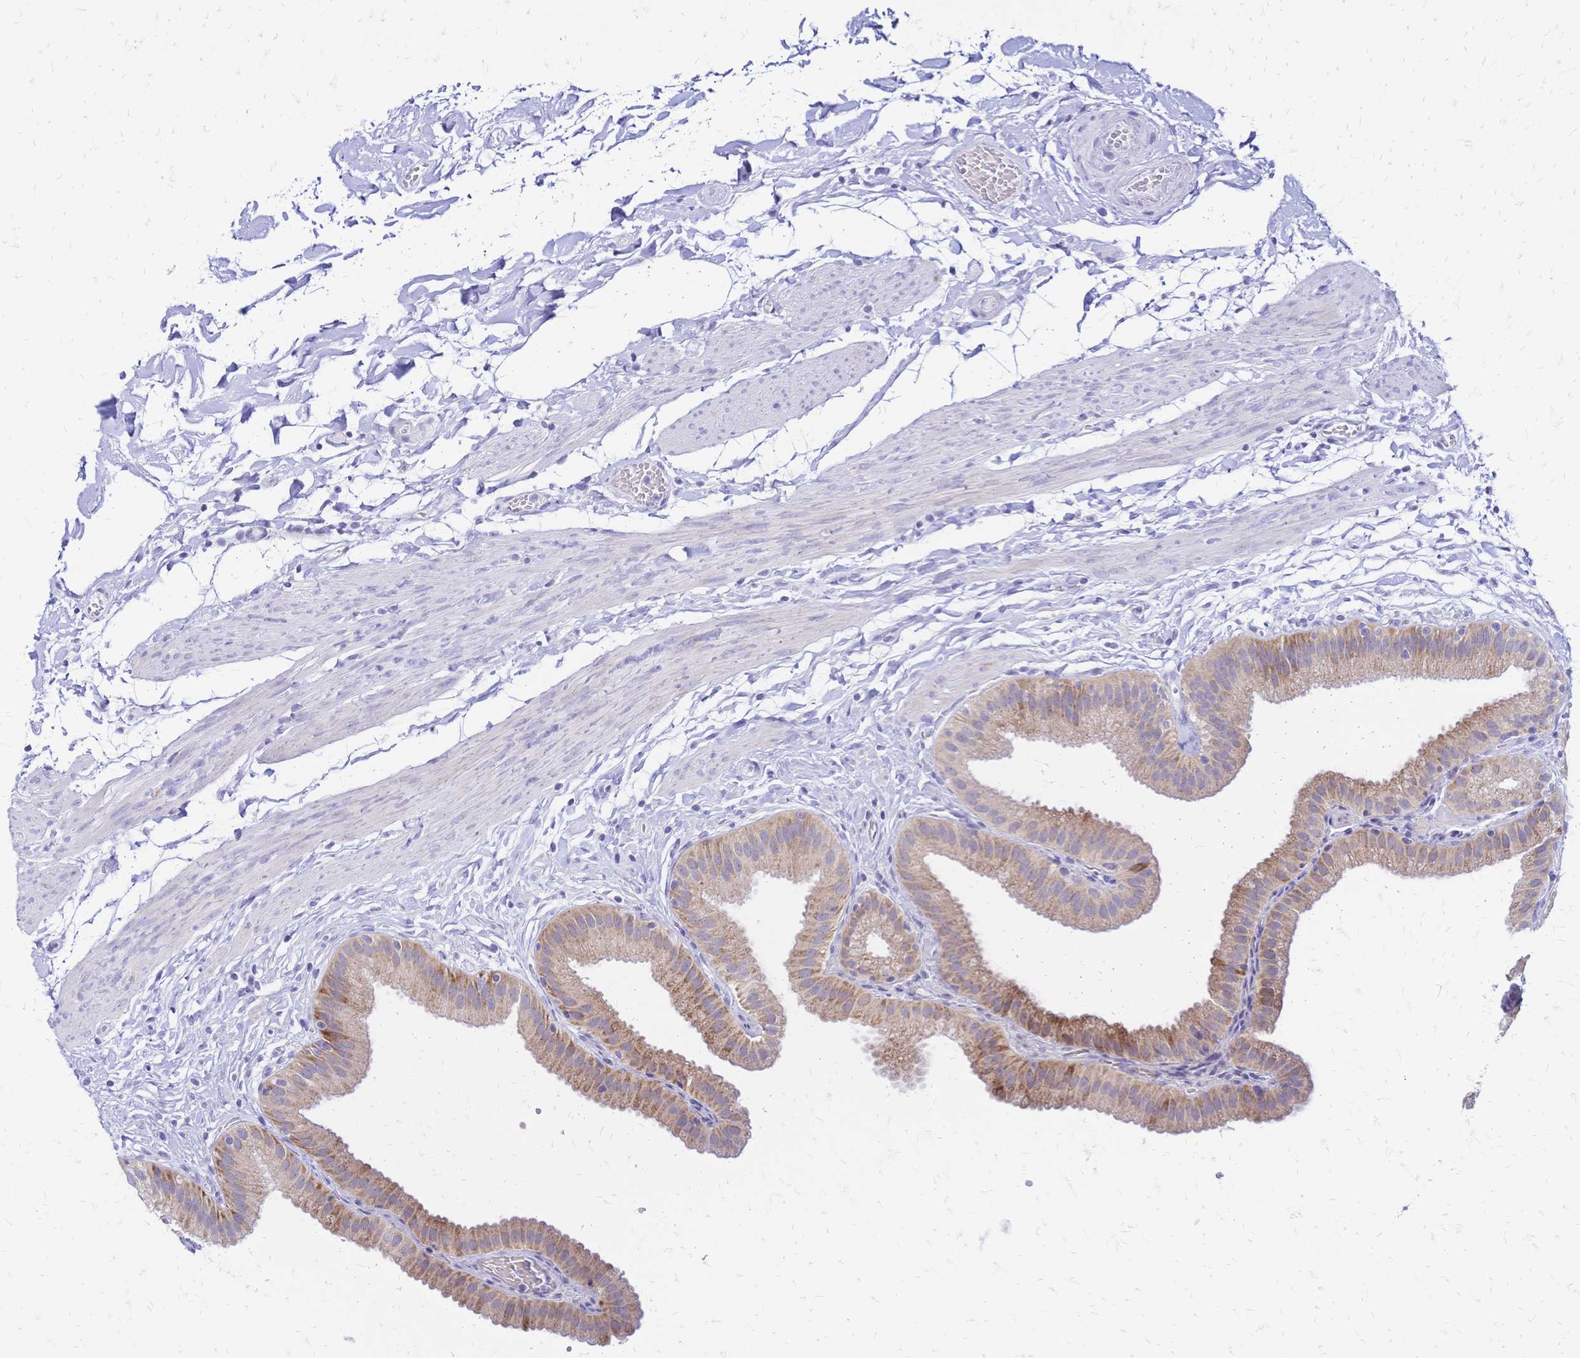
{"staining": {"intensity": "moderate", "quantity": "25%-75%", "location": "cytoplasmic/membranous"}, "tissue": "gallbladder", "cell_type": "Glandular cells", "image_type": "normal", "snomed": [{"axis": "morphology", "description": "Normal tissue, NOS"}, {"axis": "topography", "description": "Gallbladder"}], "caption": "Moderate cytoplasmic/membranous protein expression is identified in about 25%-75% of glandular cells in gallbladder. Using DAB (brown) and hematoxylin (blue) stains, captured at high magnification using brightfield microscopy.", "gene": "GRB7", "patient": {"sex": "female", "age": 63}}